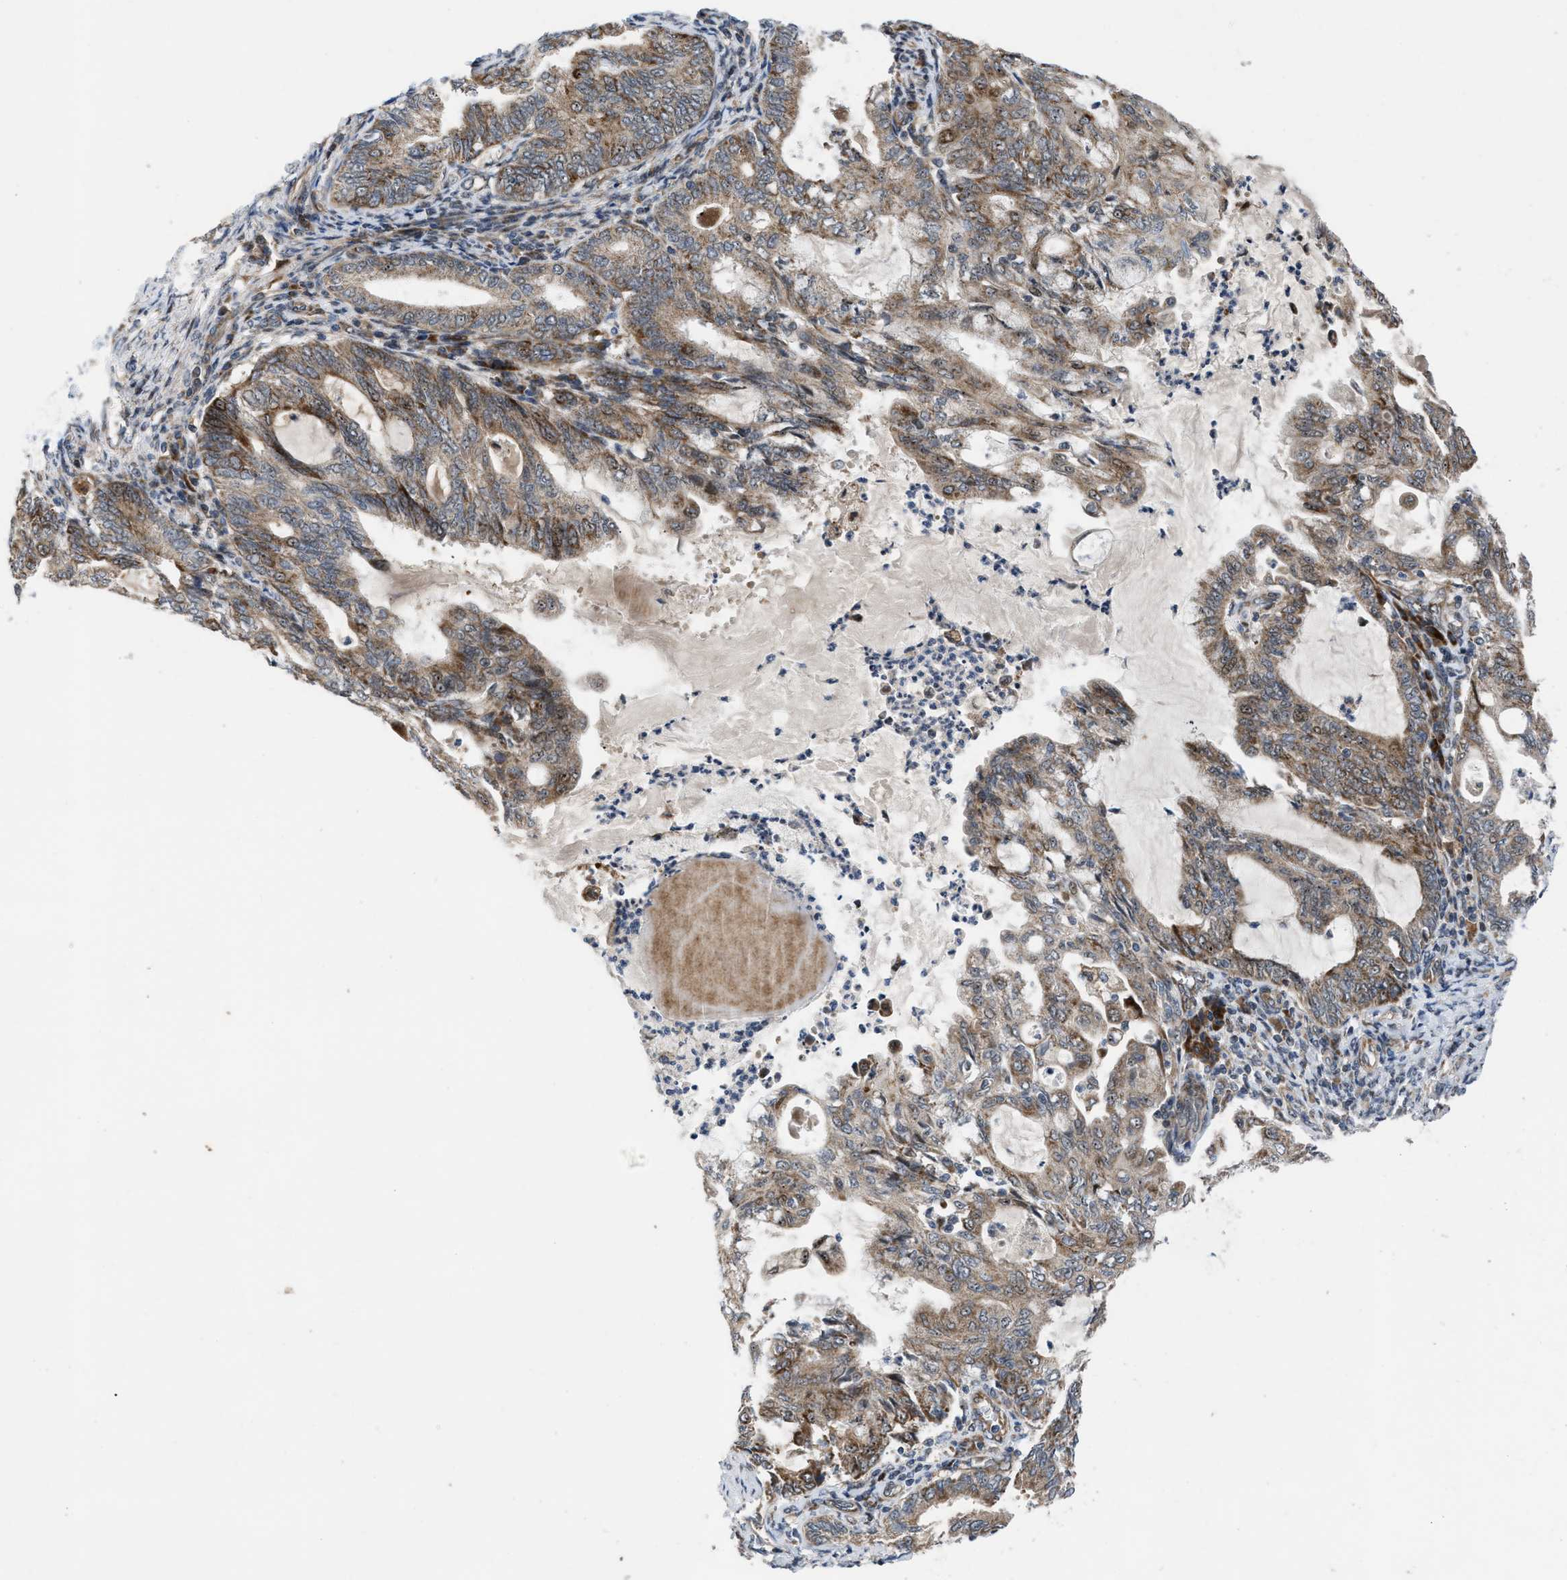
{"staining": {"intensity": "moderate", "quantity": ">75%", "location": "cytoplasmic/membranous"}, "tissue": "endometrial cancer", "cell_type": "Tumor cells", "image_type": "cancer", "snomed": [{"axis": "morphology", "description": "Adenocarcinoma, NOS"}, {"axis": "topography", "description": "Endometrium"}], "caption": "Immunohistochemistry (IHC) image of adenocarcinoma (endometrial) stained for a protein (brown), which displays medium levels of moderate cytoplasmic/membranous expression in about >75% of tumor cells.", "gene": "AP3M2", "patient": {"sex": "female", "age": 86}}